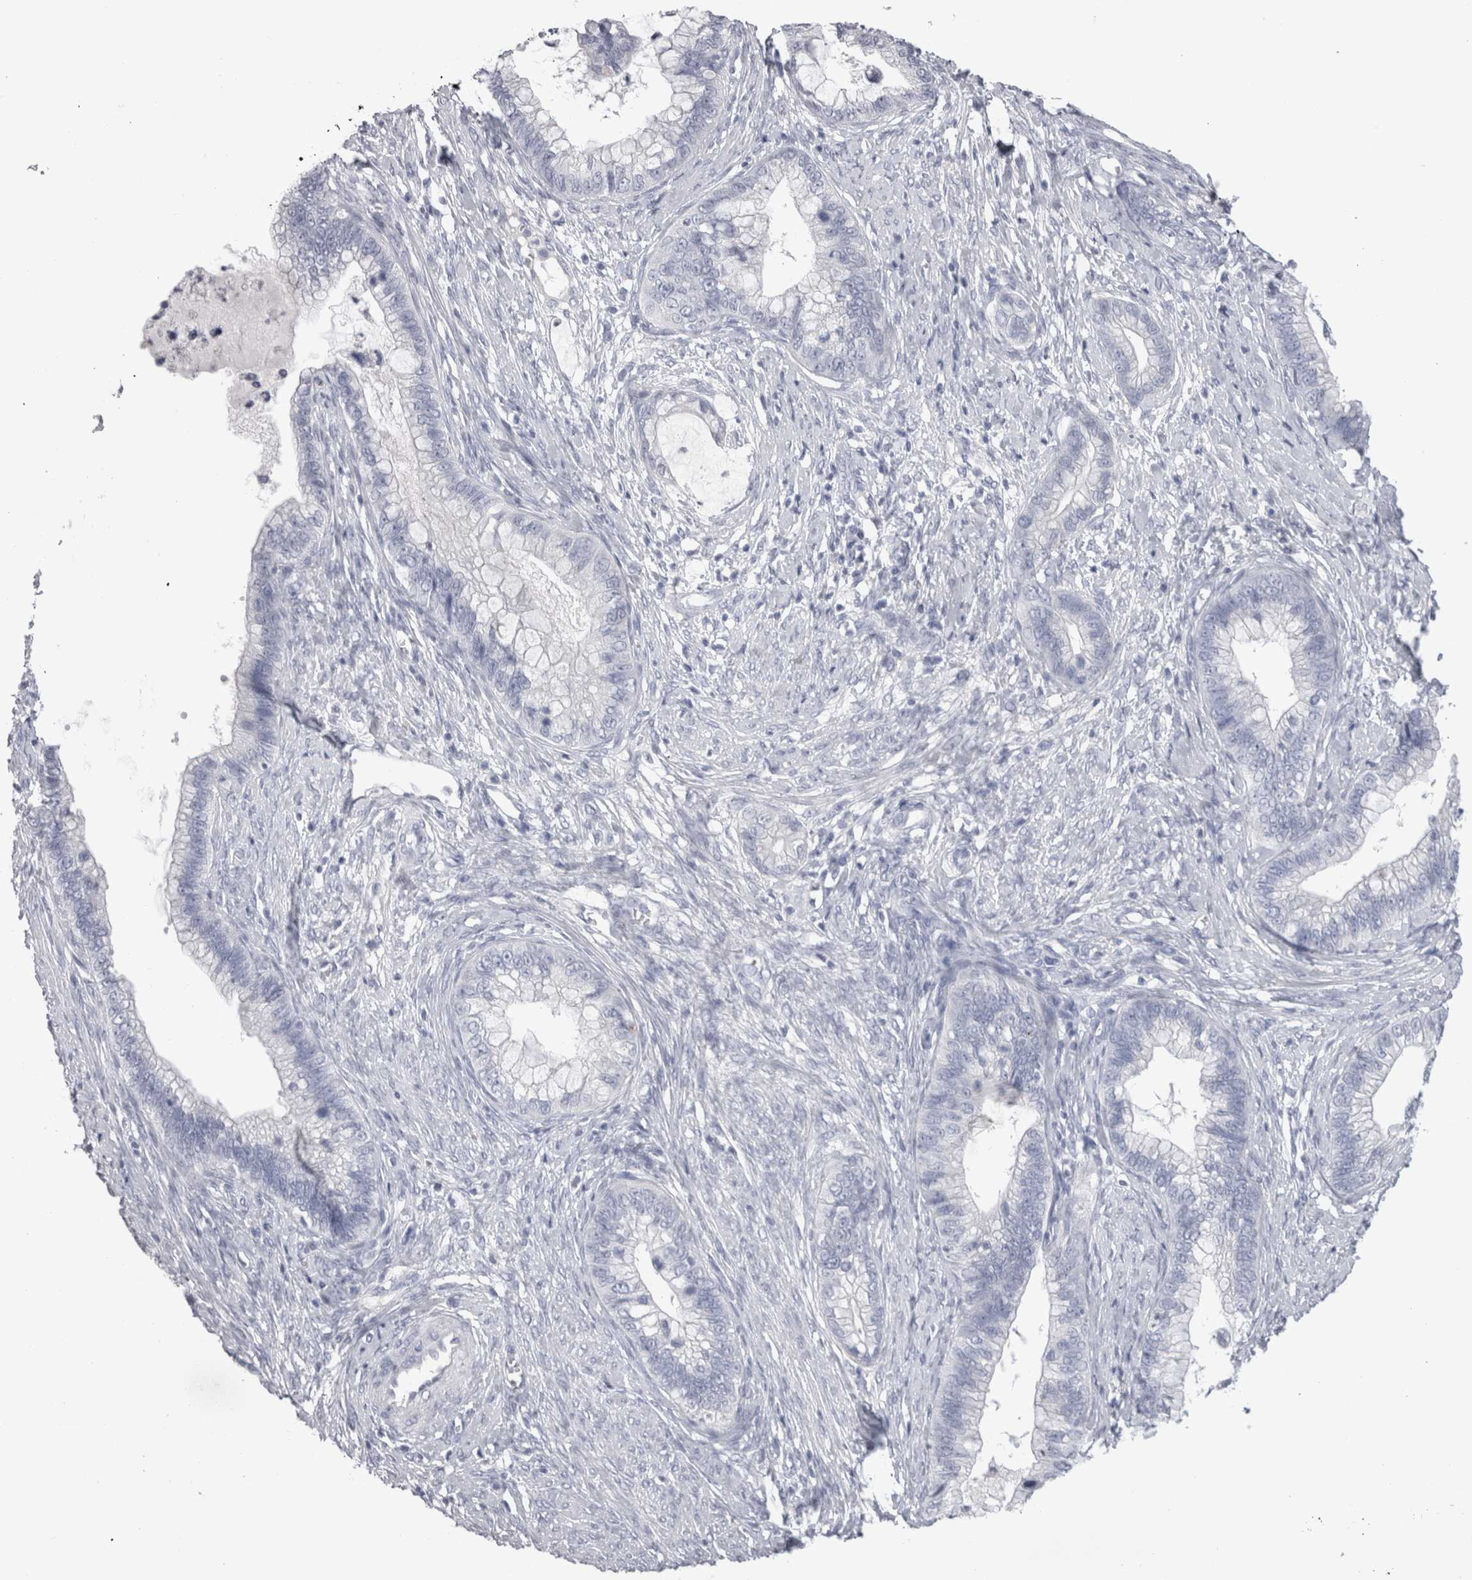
{"staining": {"intensity": "negative", "quantity": "none", "location": "none"}, "tissue": "cervical cancer", "cell_type": "Tumor cells", "image_type": "cancer", "snomed": [{"axis": "morphology", "description": "Adenocarcinoma, NOS"}, {"axis": "topography", "description": "Cervix"}], "caption": "Protein analysis of cervical cancer (adenocarcinoma) exhibits no significant staining in tumor cells. (Stains: DAB (3,3'-diaminobenzidine) IHC with hematoxylin counter stain, Microscopy: brightfield microscopy at high magnification).", "gene": "ADAM2", "patient": {"sex": "female", "age": 44}}